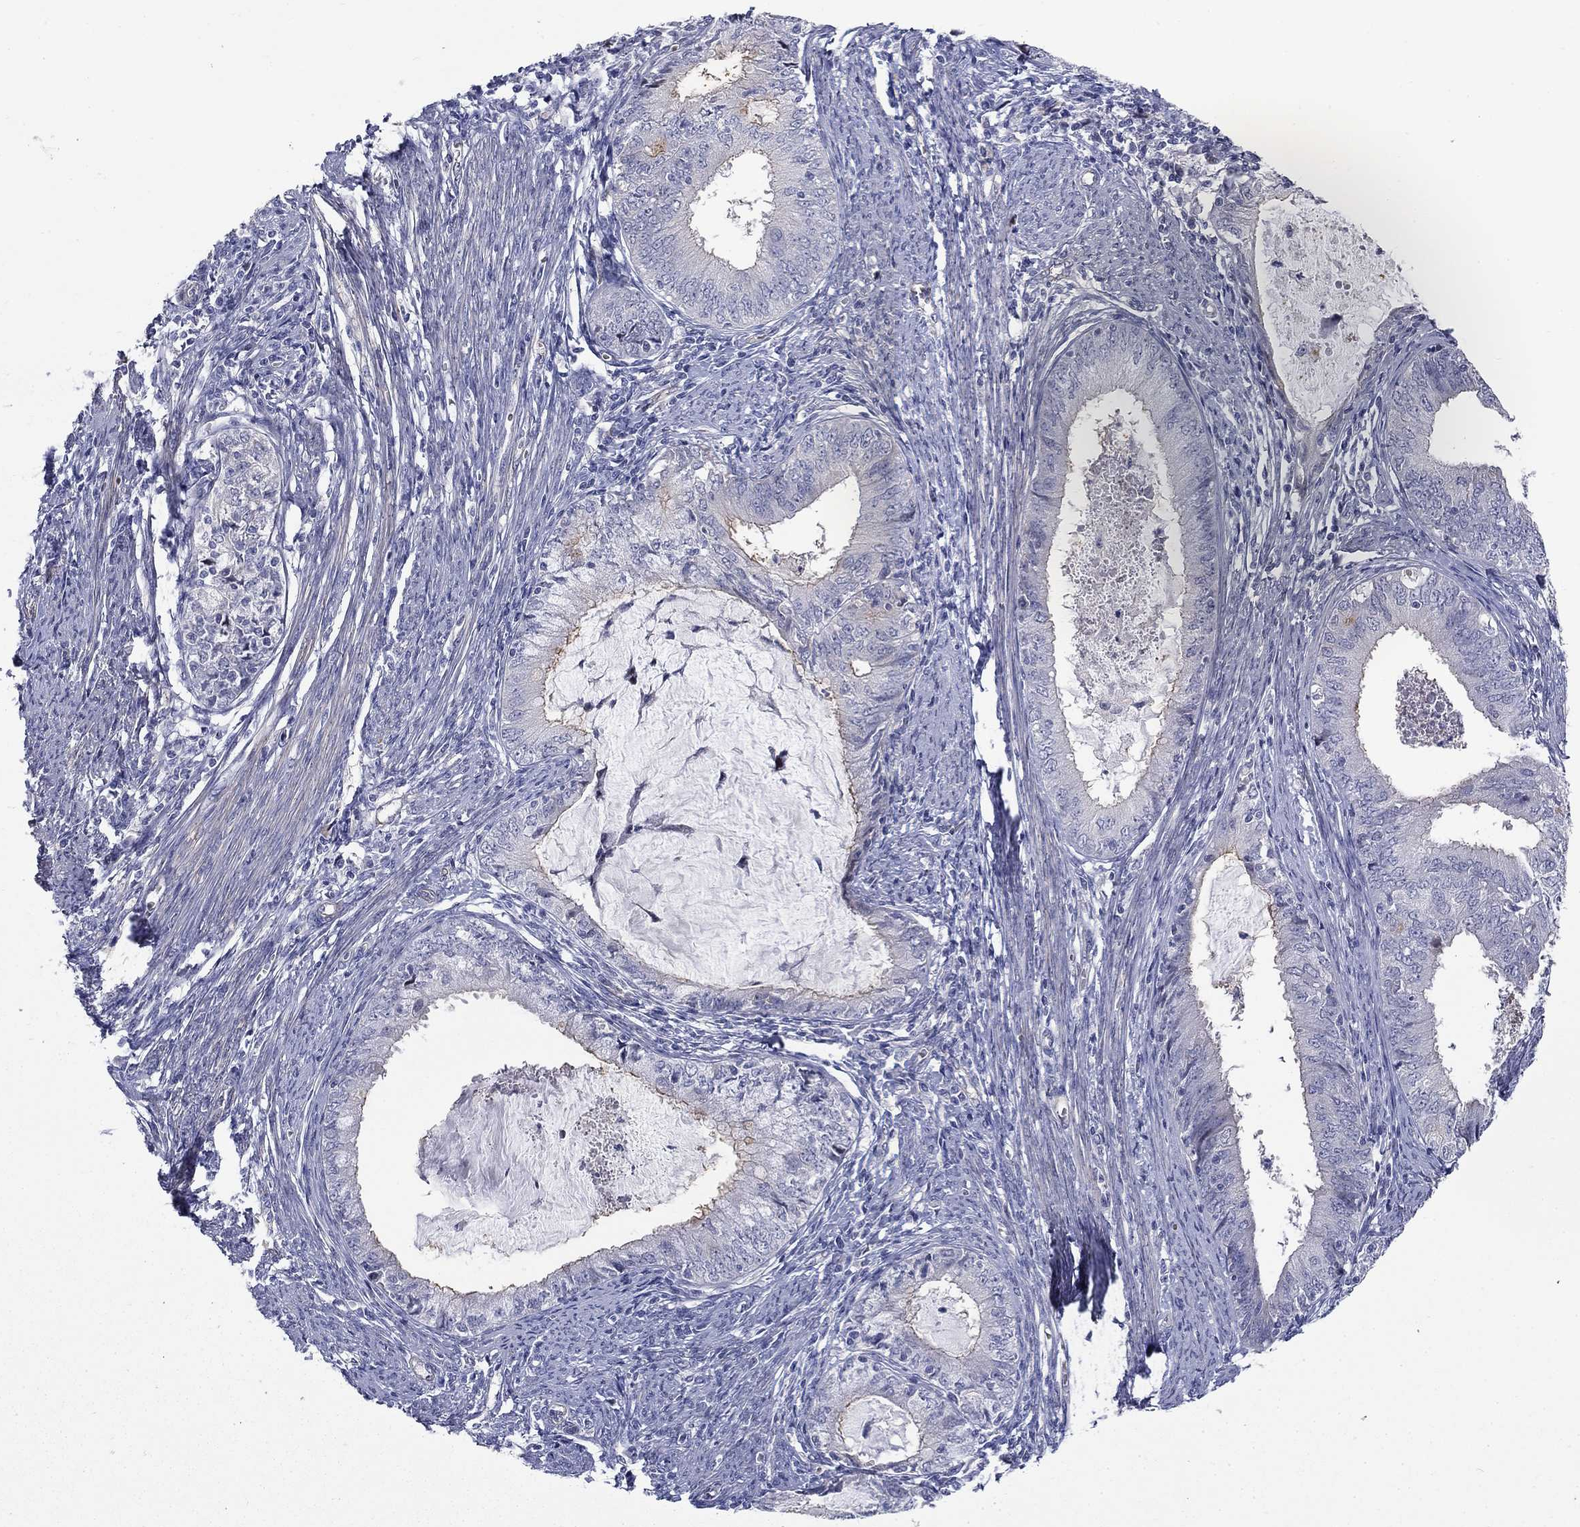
{"staining": {"intensity": "weak", "quantity": "<25%", "location": "cytoplasmic/membranous"}, "tissue": "endometrial cancer", "cell_type": "Tumor cells", "image_type": "cancer", "snomed": [{"axis": "morphology", "description": "Adenocarcinoma, NOS"}, {"axis": "topography", "description": "Endometrium"}], "caption": "Tumor cells are negative for brown protein staining in adenocarcinoma (endometrial). (Brightfield microscopy of DAB immunohistochemistry at high magnification).", "gene": "SLC1A1", "patient": {"sex": "female", "age": 57}}